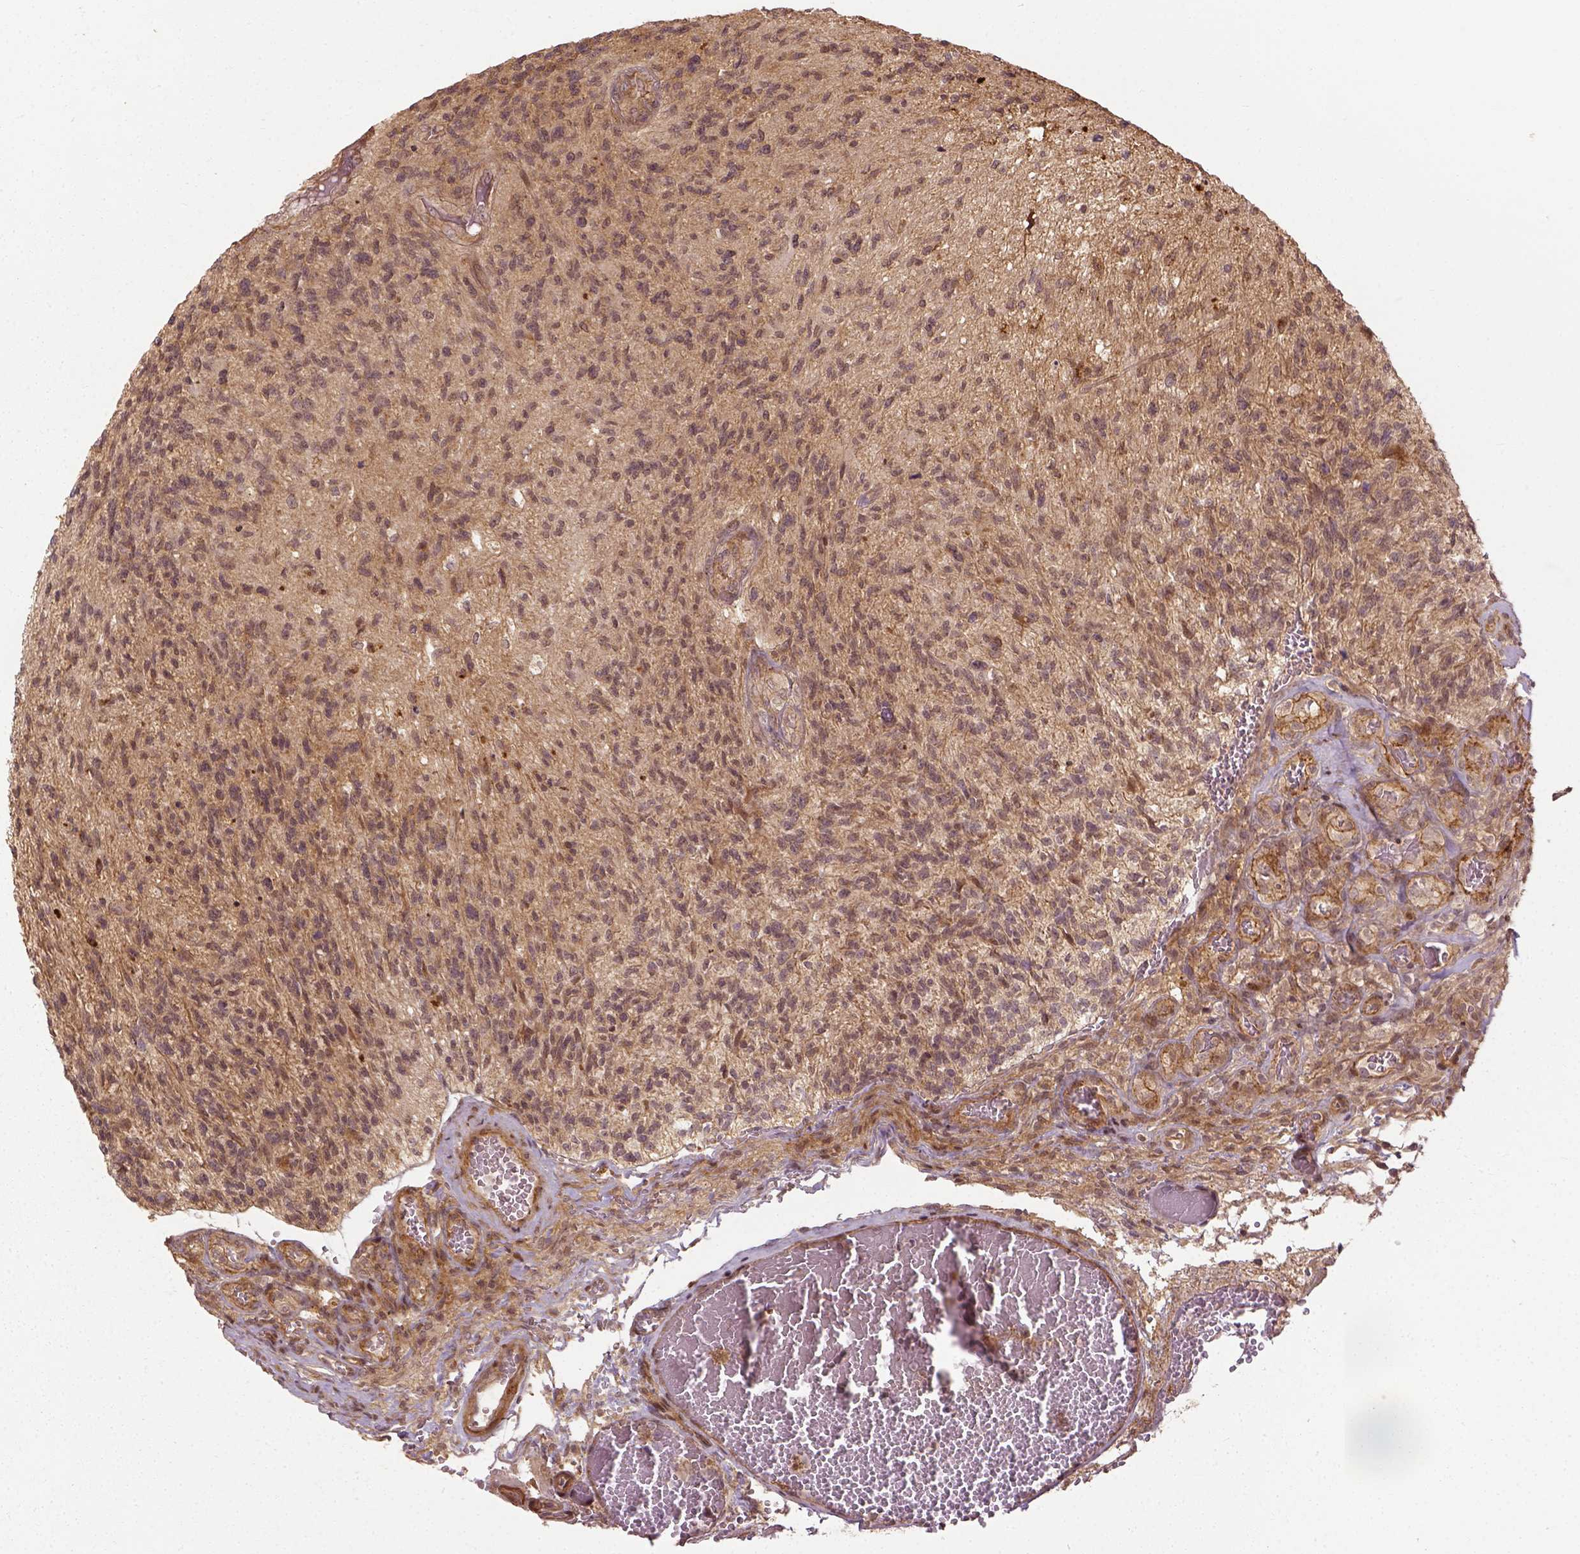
{"staining": {"intensity": "weak", "quantity": "25%-75%", "location": "cytoplasmic/membranous"}, "tissue": "glioma", "cell_type": "Tumor cells", "image_type": "cancer", "snomed": [{"axis": "morphology", "description": "Glioma, malignant, High grade"}, {"axis": "topography", "description": "Brain"}], "caption": "High-grade glioma (malignant) stained with immunohistochemistry (IHC) reveals weak cytoplasmic/membranous staining in about 25%-75% of tumor cells. (DAB (3,3'-diaminobenzidine) IHC, brown staining for protein, blue staining for nuclei).", "gene": "VEGFA", "patient": {"sex": "male", "age": 56}}